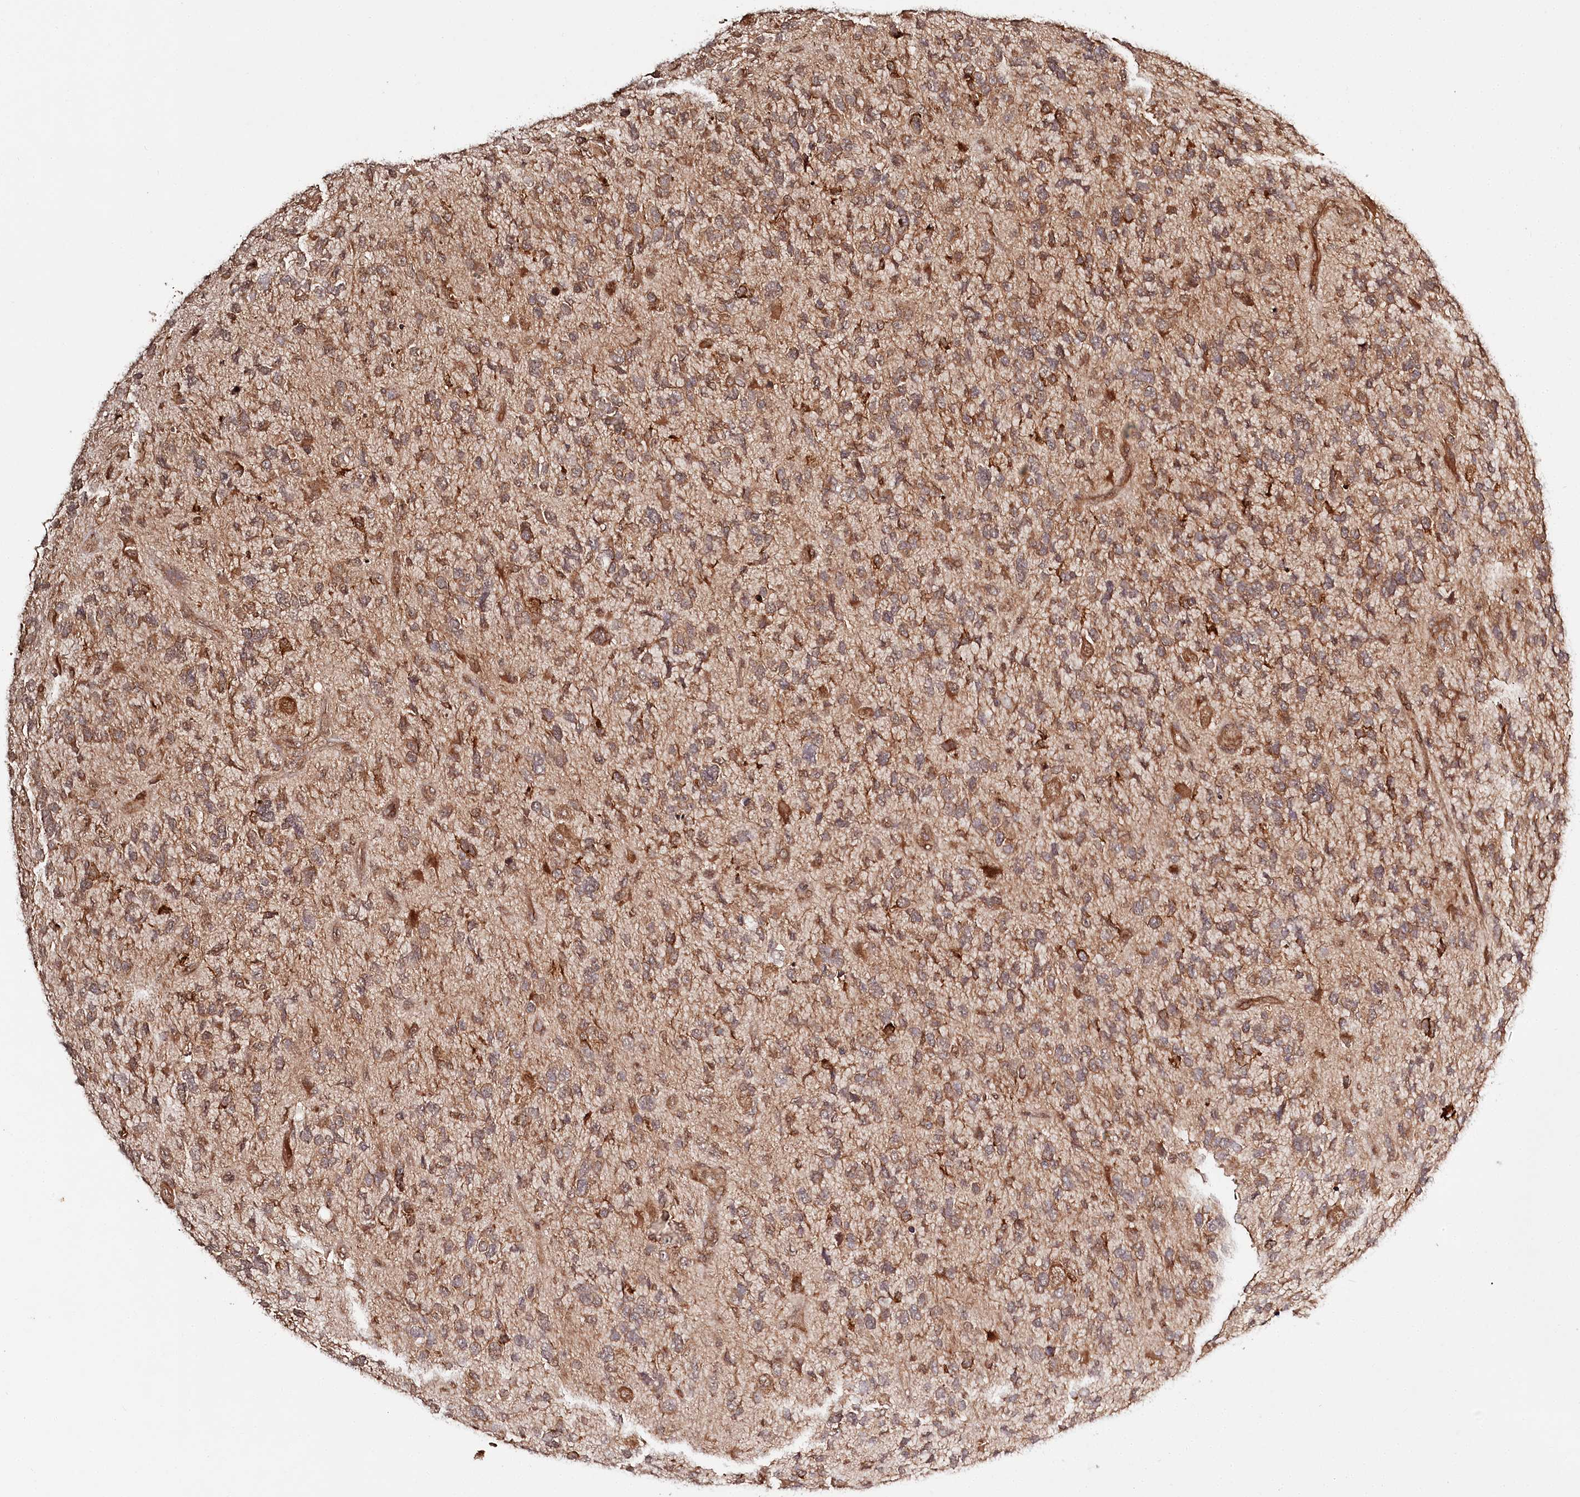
{"staining": {"intensity": "moderate", "quantity": ">75%", "location": "cytoplasmic/membranous,nuclear"}, "tissue": "glioma", "cell_type": "Tumor cells", "image_type": "cancer", "snomed": [{"axis": "morphology", "description": "Glioma, malignant, High grade"}, {"axis": "topography", "description": "Brain"}], "caption": "Protein staining shows moderate cytoplasmic/membranous and nuclear expression in about >75% of tumor cells in glioma.", "gene": "ULK2", "patient": {"sex": "female", "age": 58}}